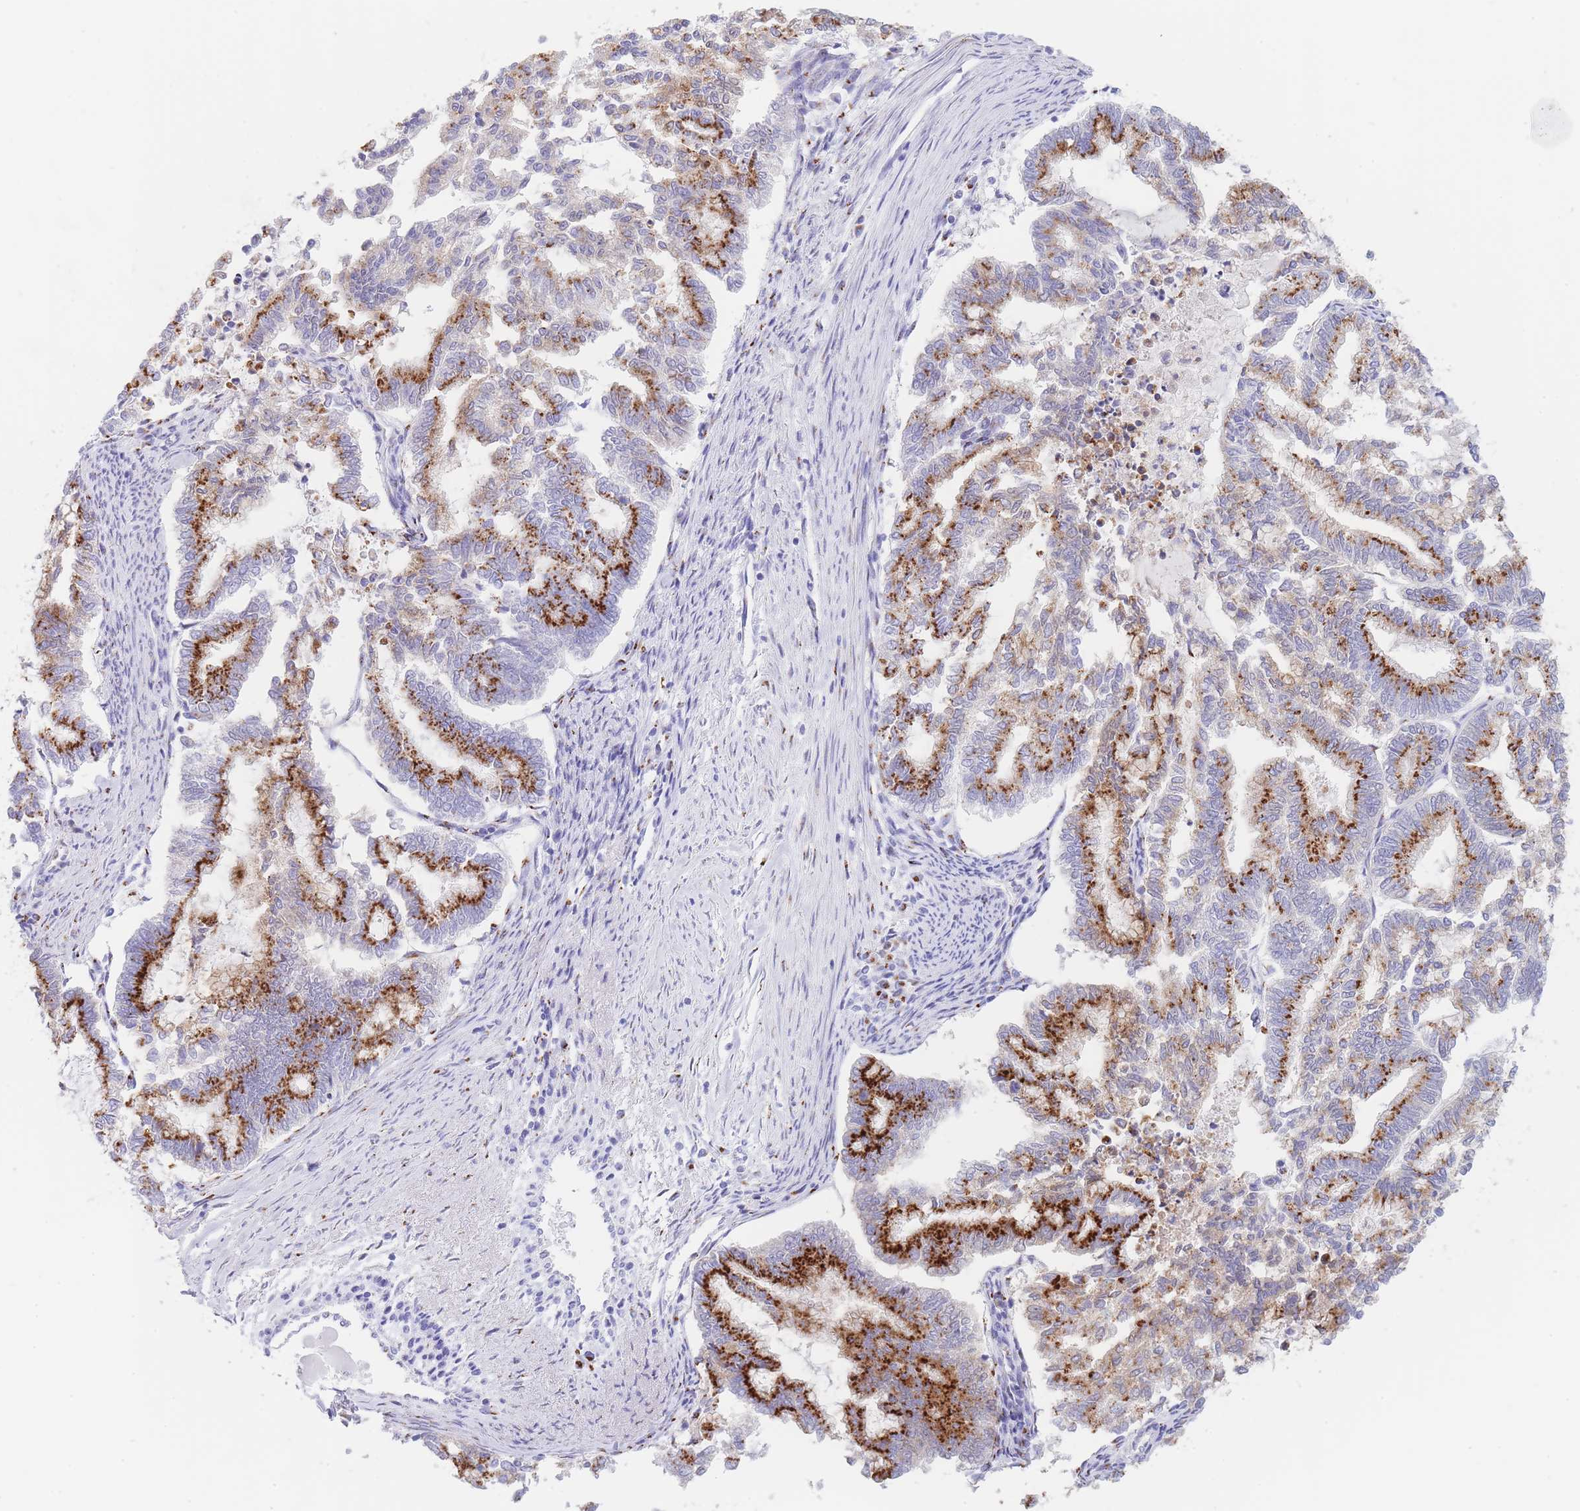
{"staining": {"intensity": "strong", "quantity": ">75%", "location": "cytoplasmic/membranous"}, "tissue": "endometrial cancer", "cell_type": "Tumor cells", "image_type": "cancer", "snomed": [{"axis": "morphology", "description": "Adenocarcinoma, NOS"}, {"axis": "topography", "description": "Endometrium"}], "caption": "Tumor cells exhibit high levels of strong cytoplasmic/membranous staining in about >75% of cells in human adenocarcinoma (endometrial). Immunohistochemistry (ihc) stains the protein in brown and the nuclei are stained blue.", "gene": "FAM3C", "patient": {"sex": "female", "age": 79}}